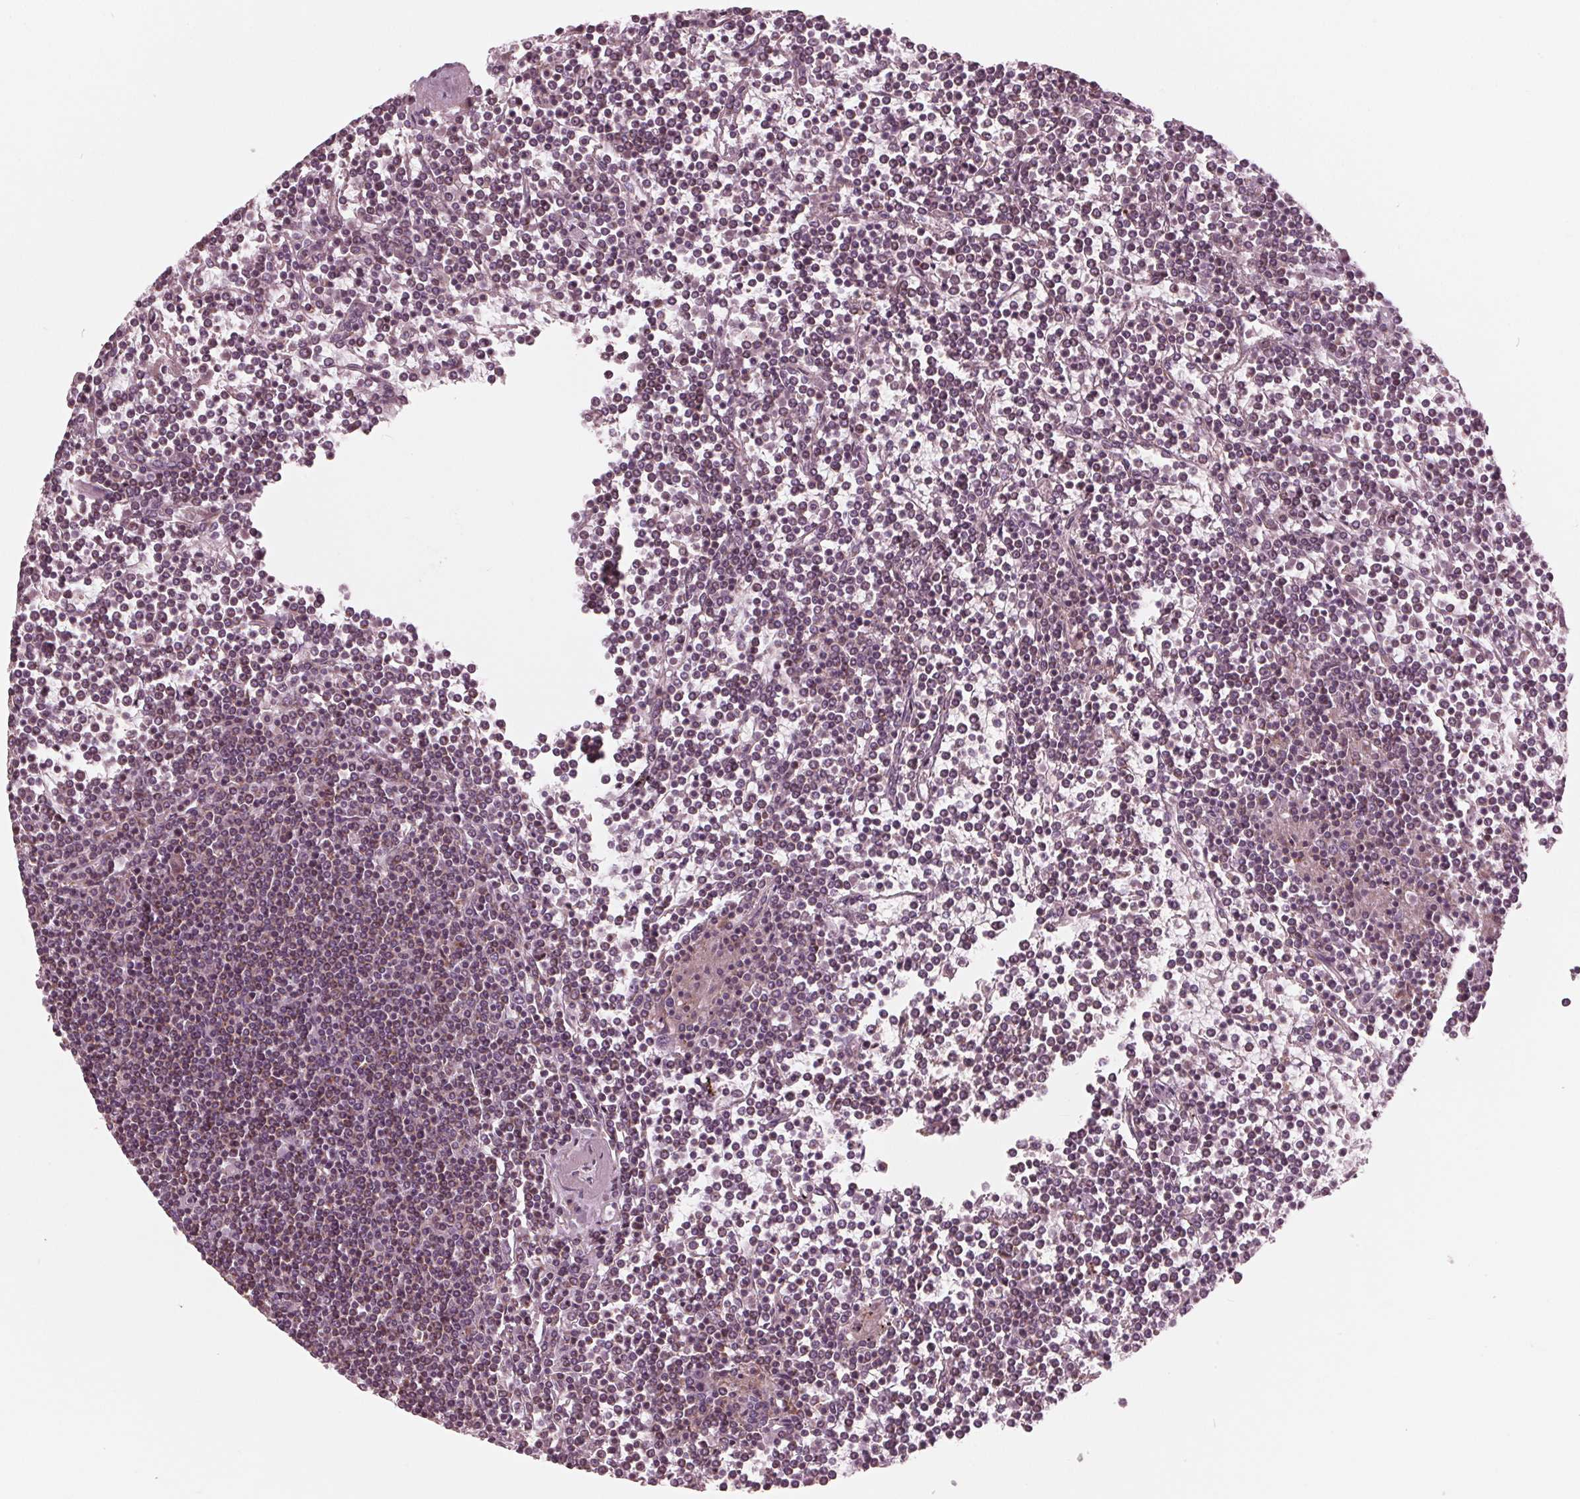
{"staining": {"intensity": "negative", "quantity": "none", "location": "none"}, "tissue": "lymphoma", "cell_type": "Tumor cells", "image_type": "cancer", "snomed": [{"axis": "morphology", "description": "Malignant lymphoma, non-Hodgkin's type, Low grade"}, {"axis": "topography", "description": "Spleen"}], "caption": "Immunohistochemical staining of human low-grade malignant lymphoma, non-Hodgkin's type reveals no significant expression in tumor cells.", "gene": "DCAF4L2", "patient": {"sex": "female", "age": 19}}